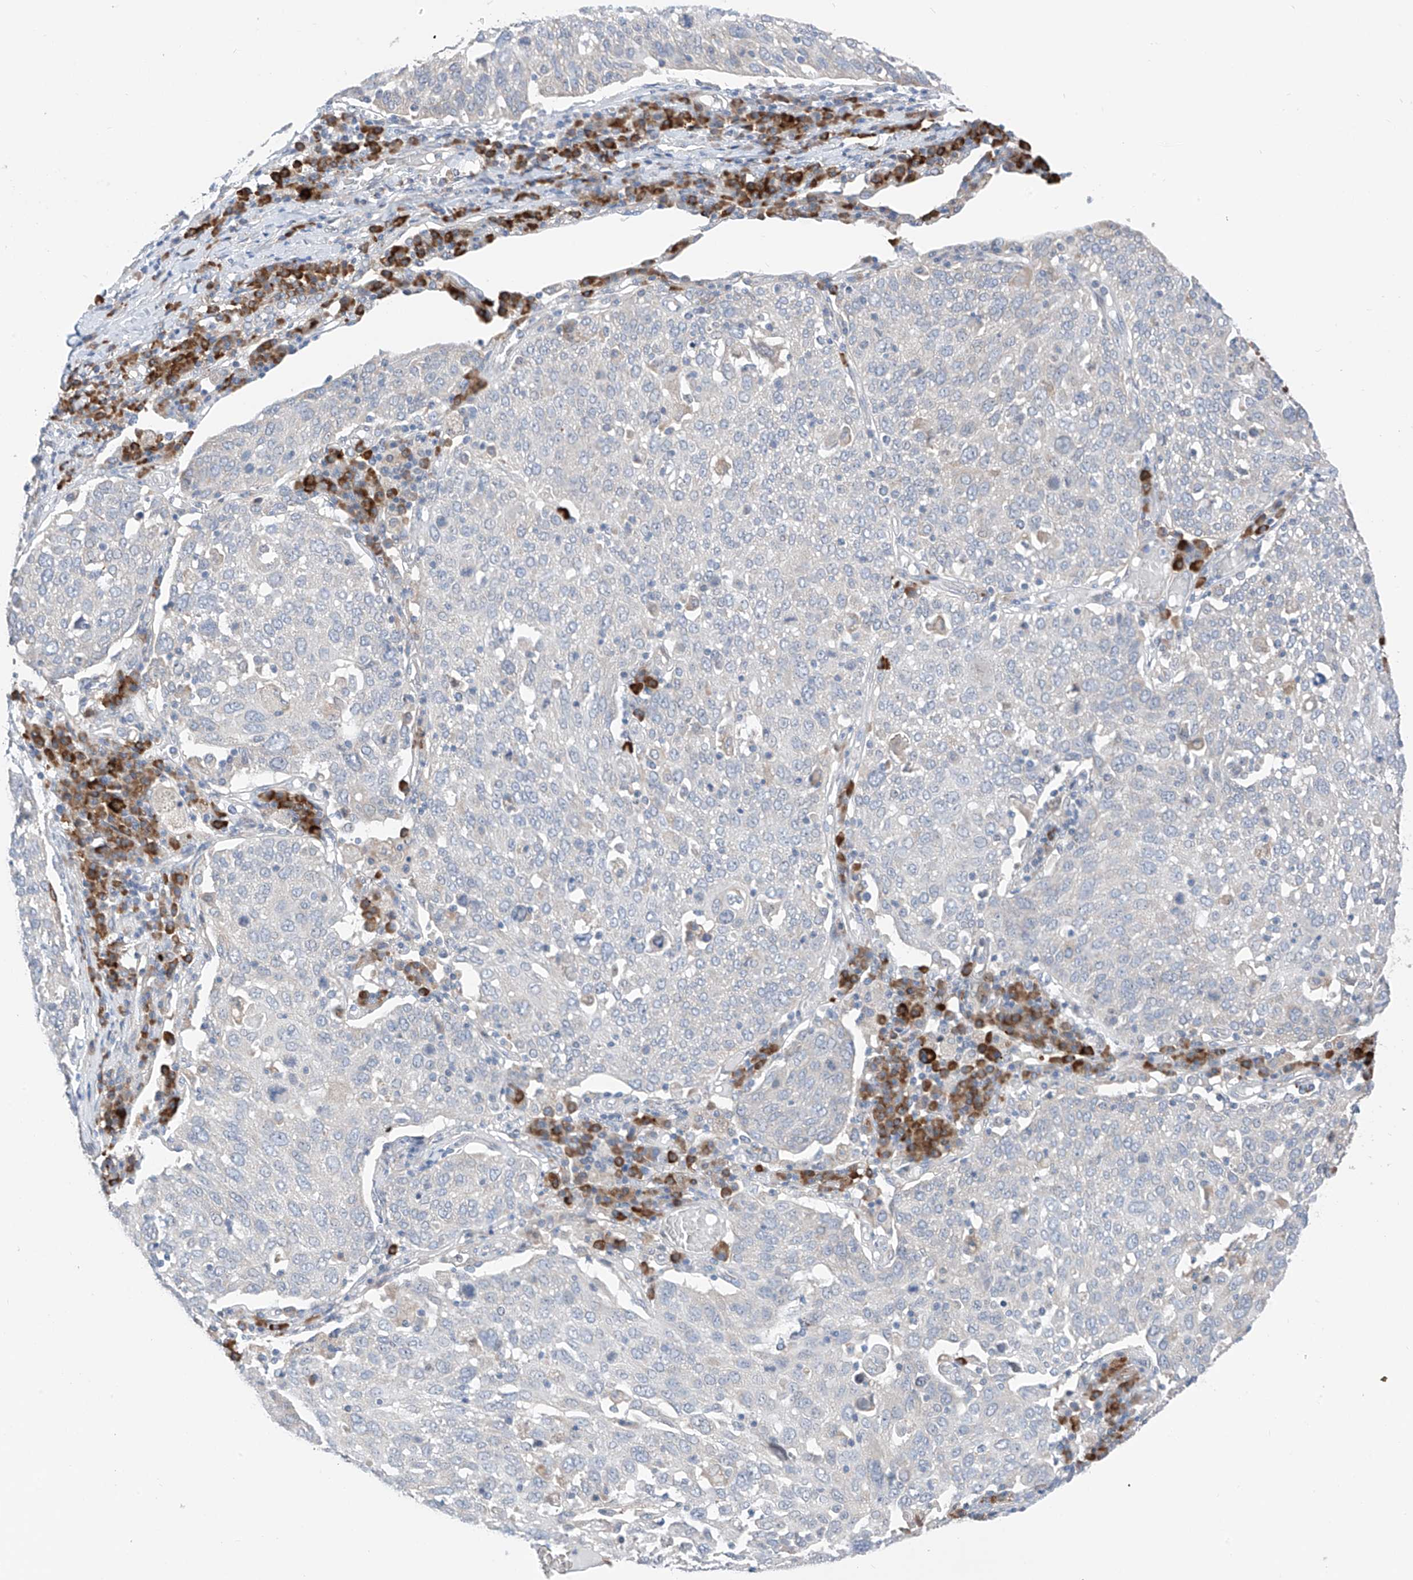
{"staining": {"intensity": "negative", "quantity": "none", "location": "none"}, "tissue": "lung cancer", "cell_type": "Tumor cells", "image_type": "cancer", "snomed": [{"axis": "morphology", "description": "Squamous cell carcinoma, NOS"}, {"axis": "topography", "description": "Lung"}], "caption": "Tumor cells are negative for protein expression in human squamous cell carcinoma (lung). (DAB (3,3'-diaminobenzidine) IHC with hematoxylin counter stain).", "gene": "REC8", "patient": {"sex": "male", "age": 65}}